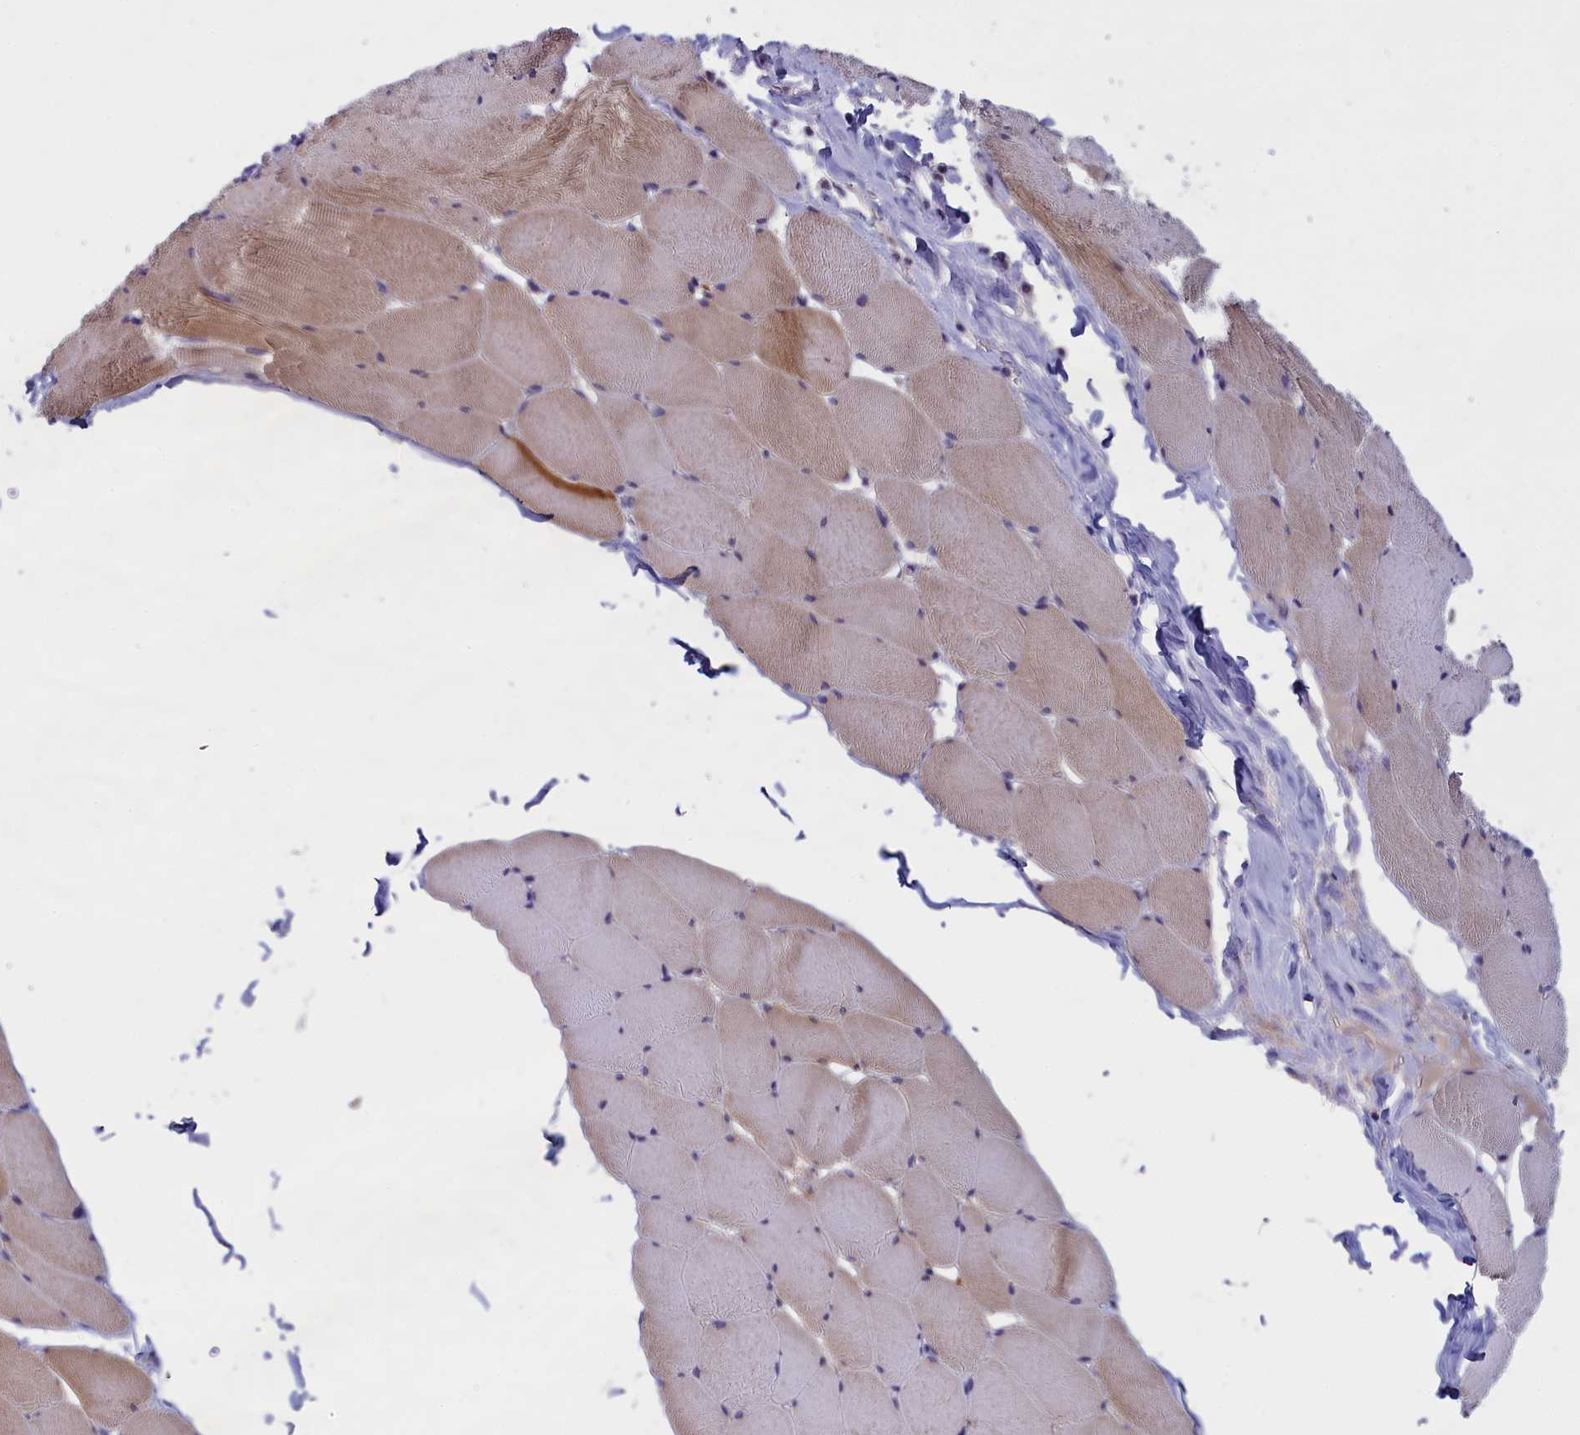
{"staining": {"intensity": "moderate", "quantity": "<25%", "location": "cytoplasmic/membranous"}, "tissue": "skeletal muscle", "cell_type": "Myocytes", "image_type": "normal", "snomed": [{"axis": "morphology", "description": "Normal tissue, NOS"}, {"axis": "topography", "description": "Skeletal muscle"}], "caption": "A brown stain shows moderate cytoplasmic/membranous positivity of a protein in myocytes of benign human skeletal muscle. Using DAB (brown) and hematoxylin (blue) stains, captured at high magnification using brightfield microscopy.", "gene": "IGFALS", "patient": {"sex": "male", "age": 62}}